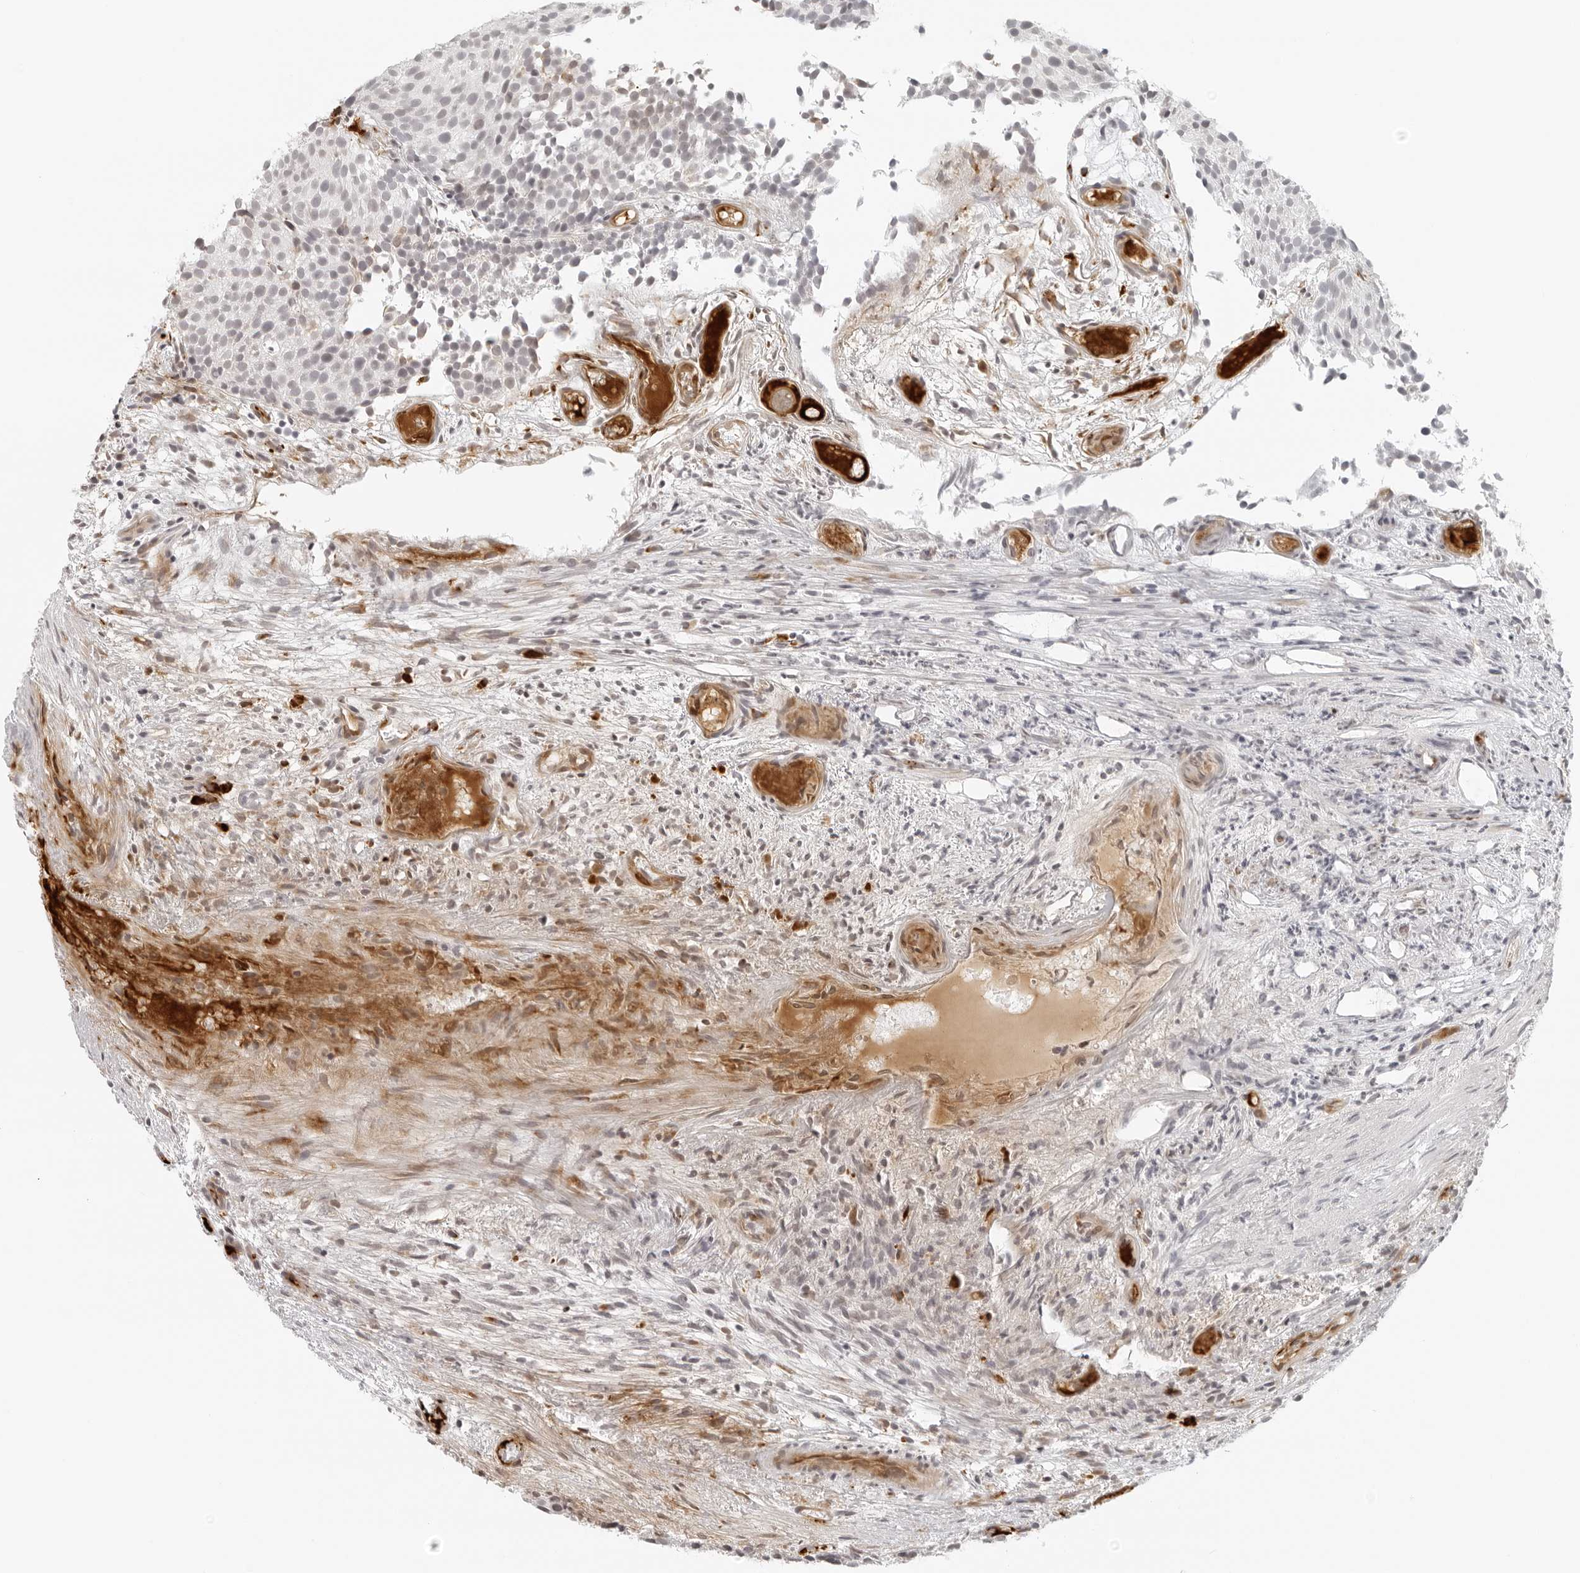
{"staining": {"intensity": "negative", "quantity": "none", "location": "none"}, "tissue": "urothelial cancer", "cell_type": "Tumor cells", "image_type": "cancer", "snomed": [{"axis": "morphology", "description": "Urothelial carcinoma, Low grade"}, {"axis": "topography", "description": "Urinary bladder"}], "caption": "High power microscopy image of an immunohistochemistry image of low-grade urothelial carcinoma, revealing no significant positivity in tumor cells.", "gene": "ZNF678", "patient": {"sex": "male", "age": 86}}